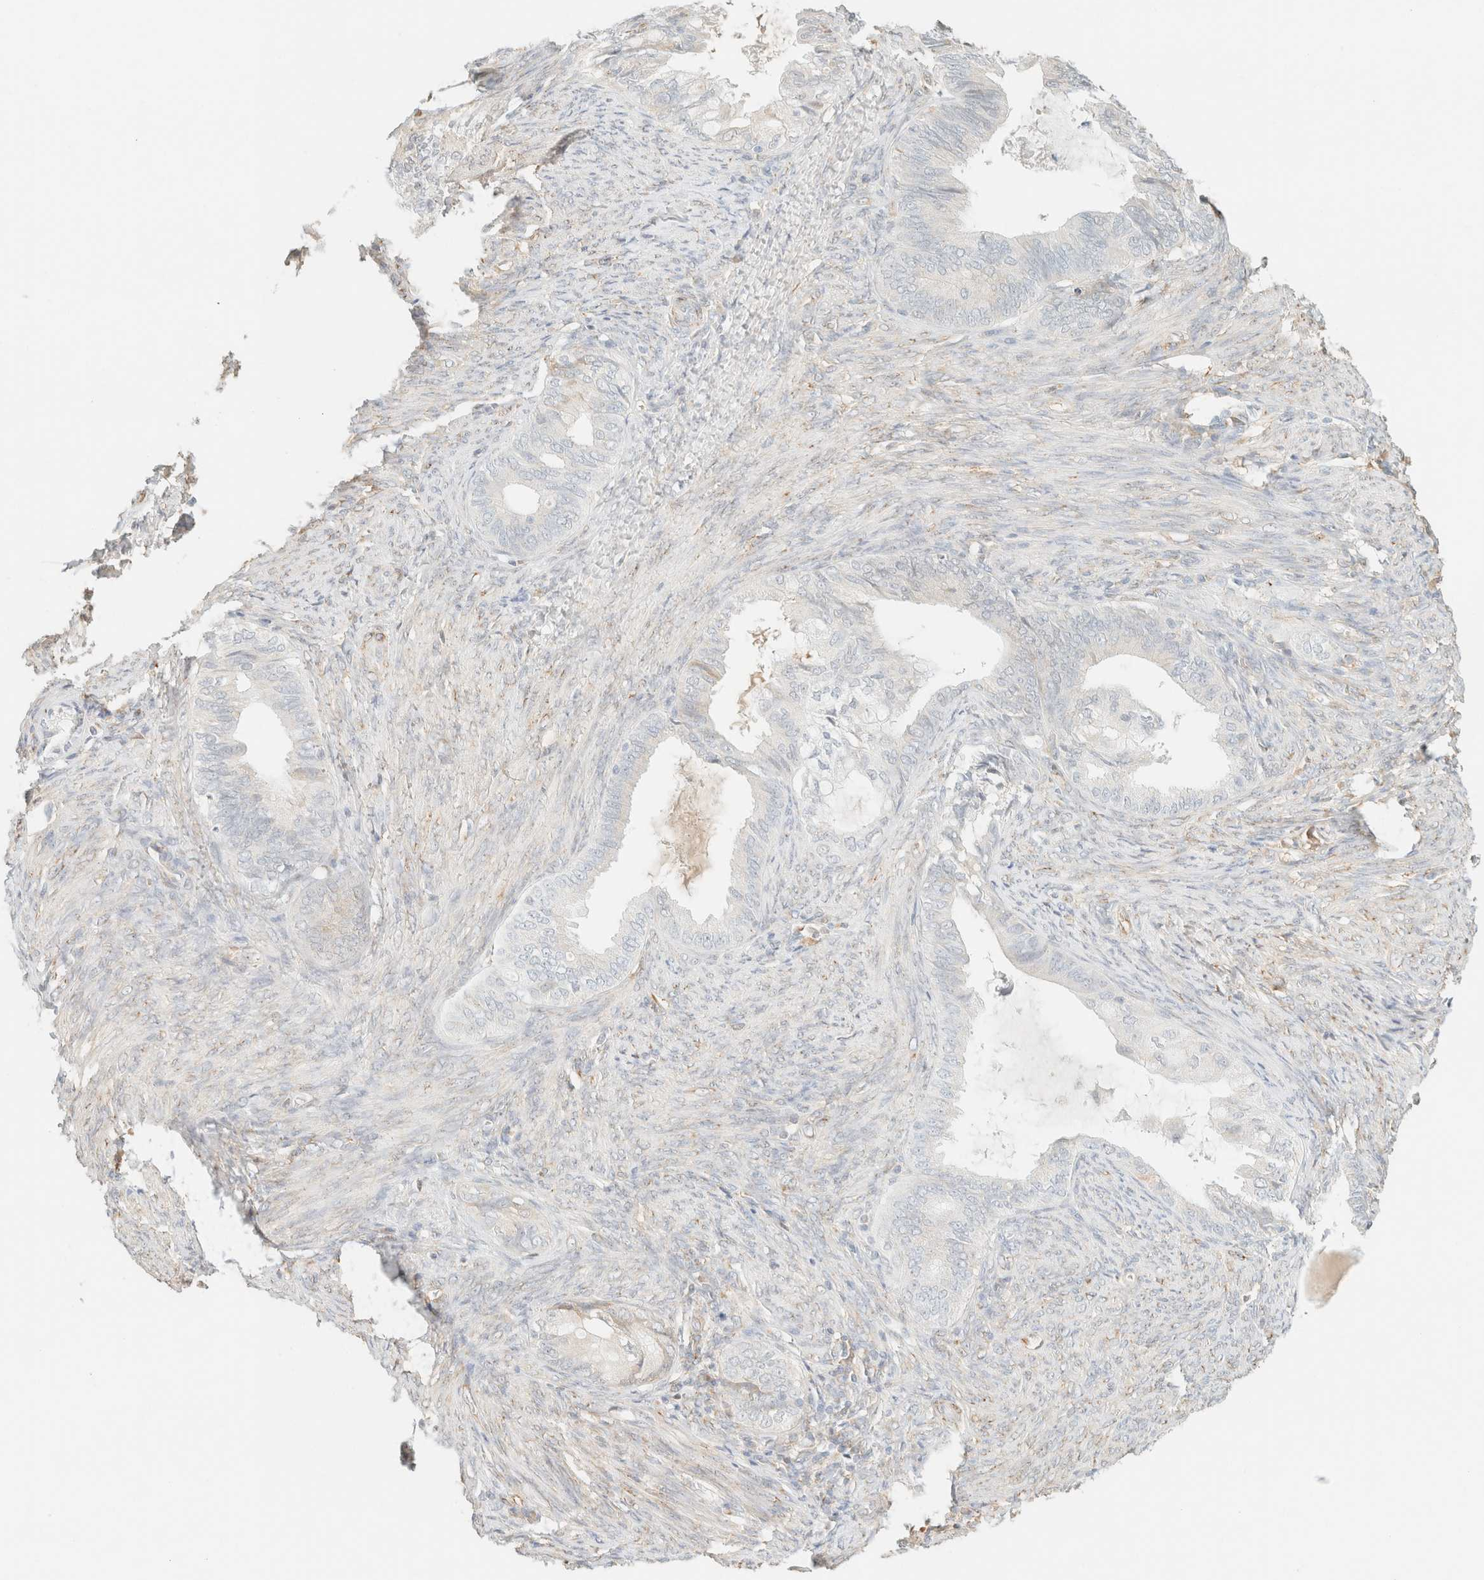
{"staining": {"intensity": "negative", "quantity": "none", "location": "none"}, "tissue": "endometrial cancer", "cell_type": "Tumor cells", "image_type": "cancer", "snomed": [{"axis": "morphology", "description": "Adenocarcinoma, NOS"}, {"axis": "topography", "description": "Endometrium"}], "caption": "Photomicrograph shows no significant protein expression in tumor cells of adenocarcinoma (endometrial).", "gene": "SPARCL1", "patient": {"sex": "female", "age": 86}}